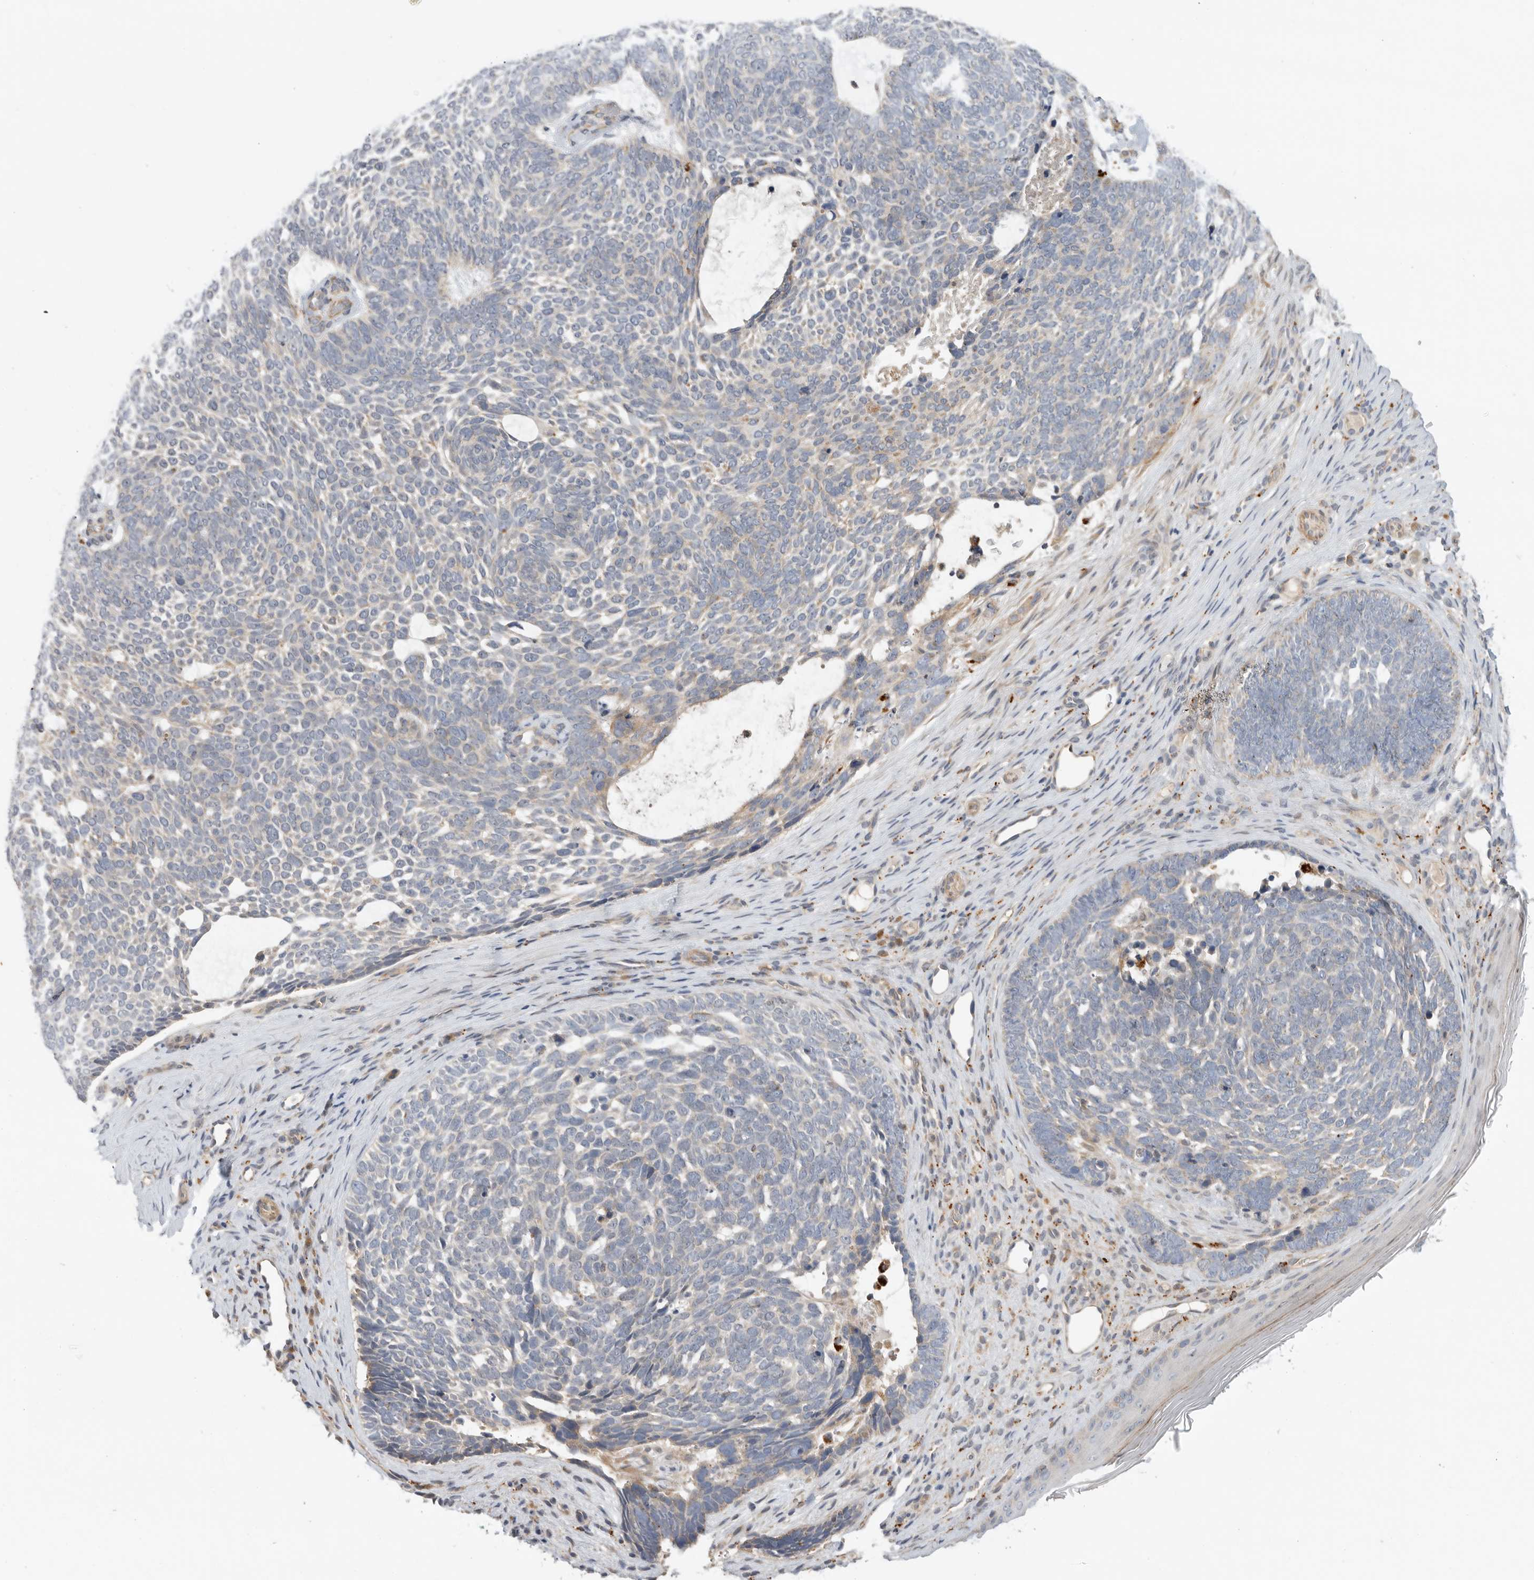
{"staining": {"intensity": "negative", "quantity": "none", "location": "none"}, "tissue": "skin cancer", "cell_type": "Tumor cells", "image_type": "cancer", "snomed": [{"axis": "morphology", "description": "Basal cell carcinoma"}, {"axis": "topography", "description": "Skin"}], "caption": "IHC photomicrograph of neoplastic tissue: skin cancer (basal cell carcinoma) stained with DAB exhibits no significant protein expression in tumor cells.", "gene": "GNE", "patient": {"sex": "female", "age": 85}}